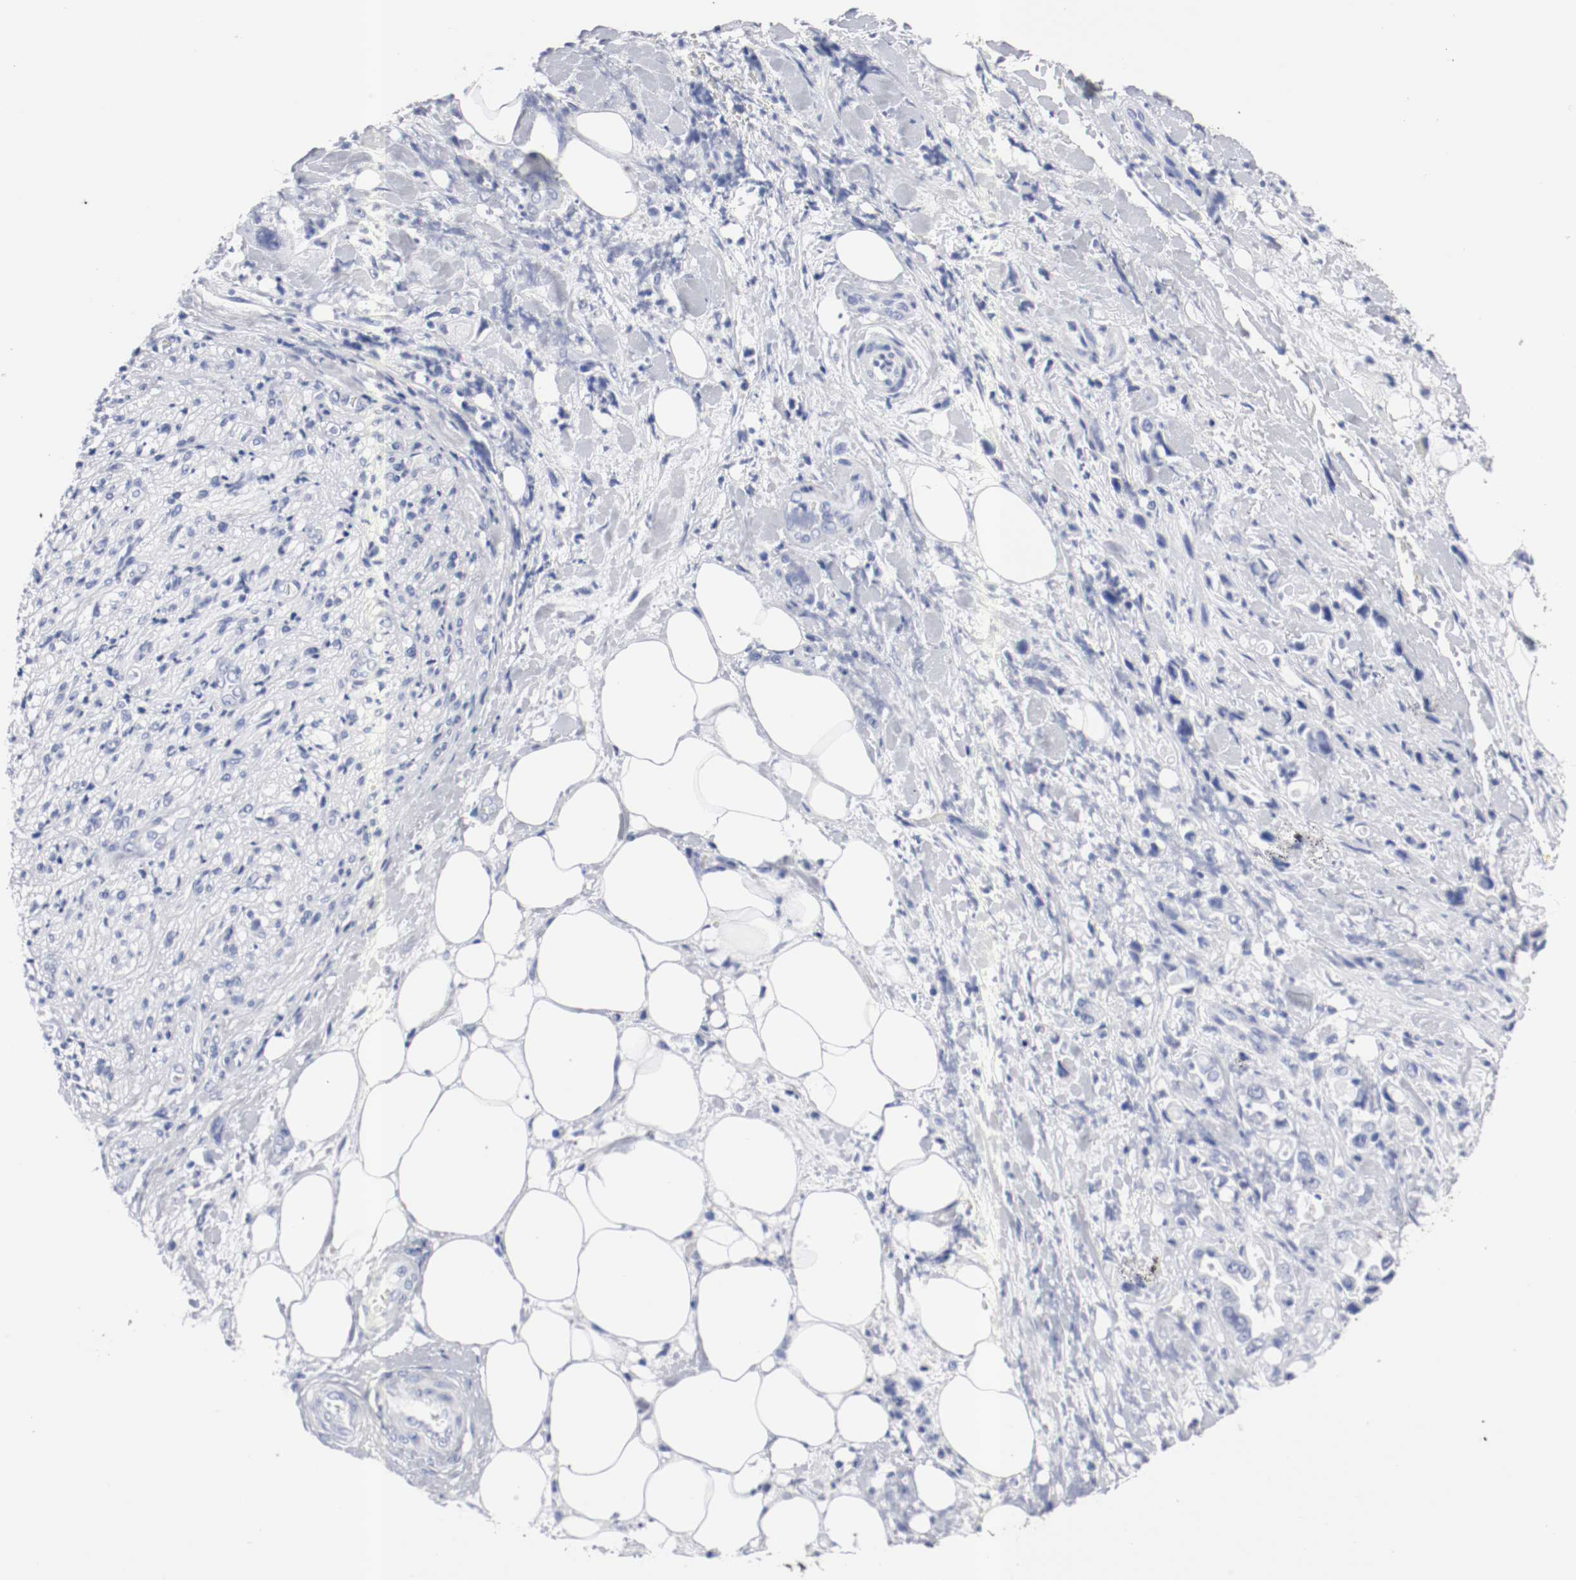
{"staining": {"intensity": "negative", "quantity": "none", "location": "none"}, "tissue": "pancreatic cancer", "cell_type": "Tumor cells", "image_type": "cancer", "snomed": [{"axis": "morphology", "description": "Adenocarcinoma, NOS"}, {"axis": "topography", "description": "Pancreas"}], "caption": "There is no significant positivity in tumor cells of pancreatic cancer (adenocarcinoma).", "gene": "GAD1", "patient": {"sex": "male", "age": 70}}